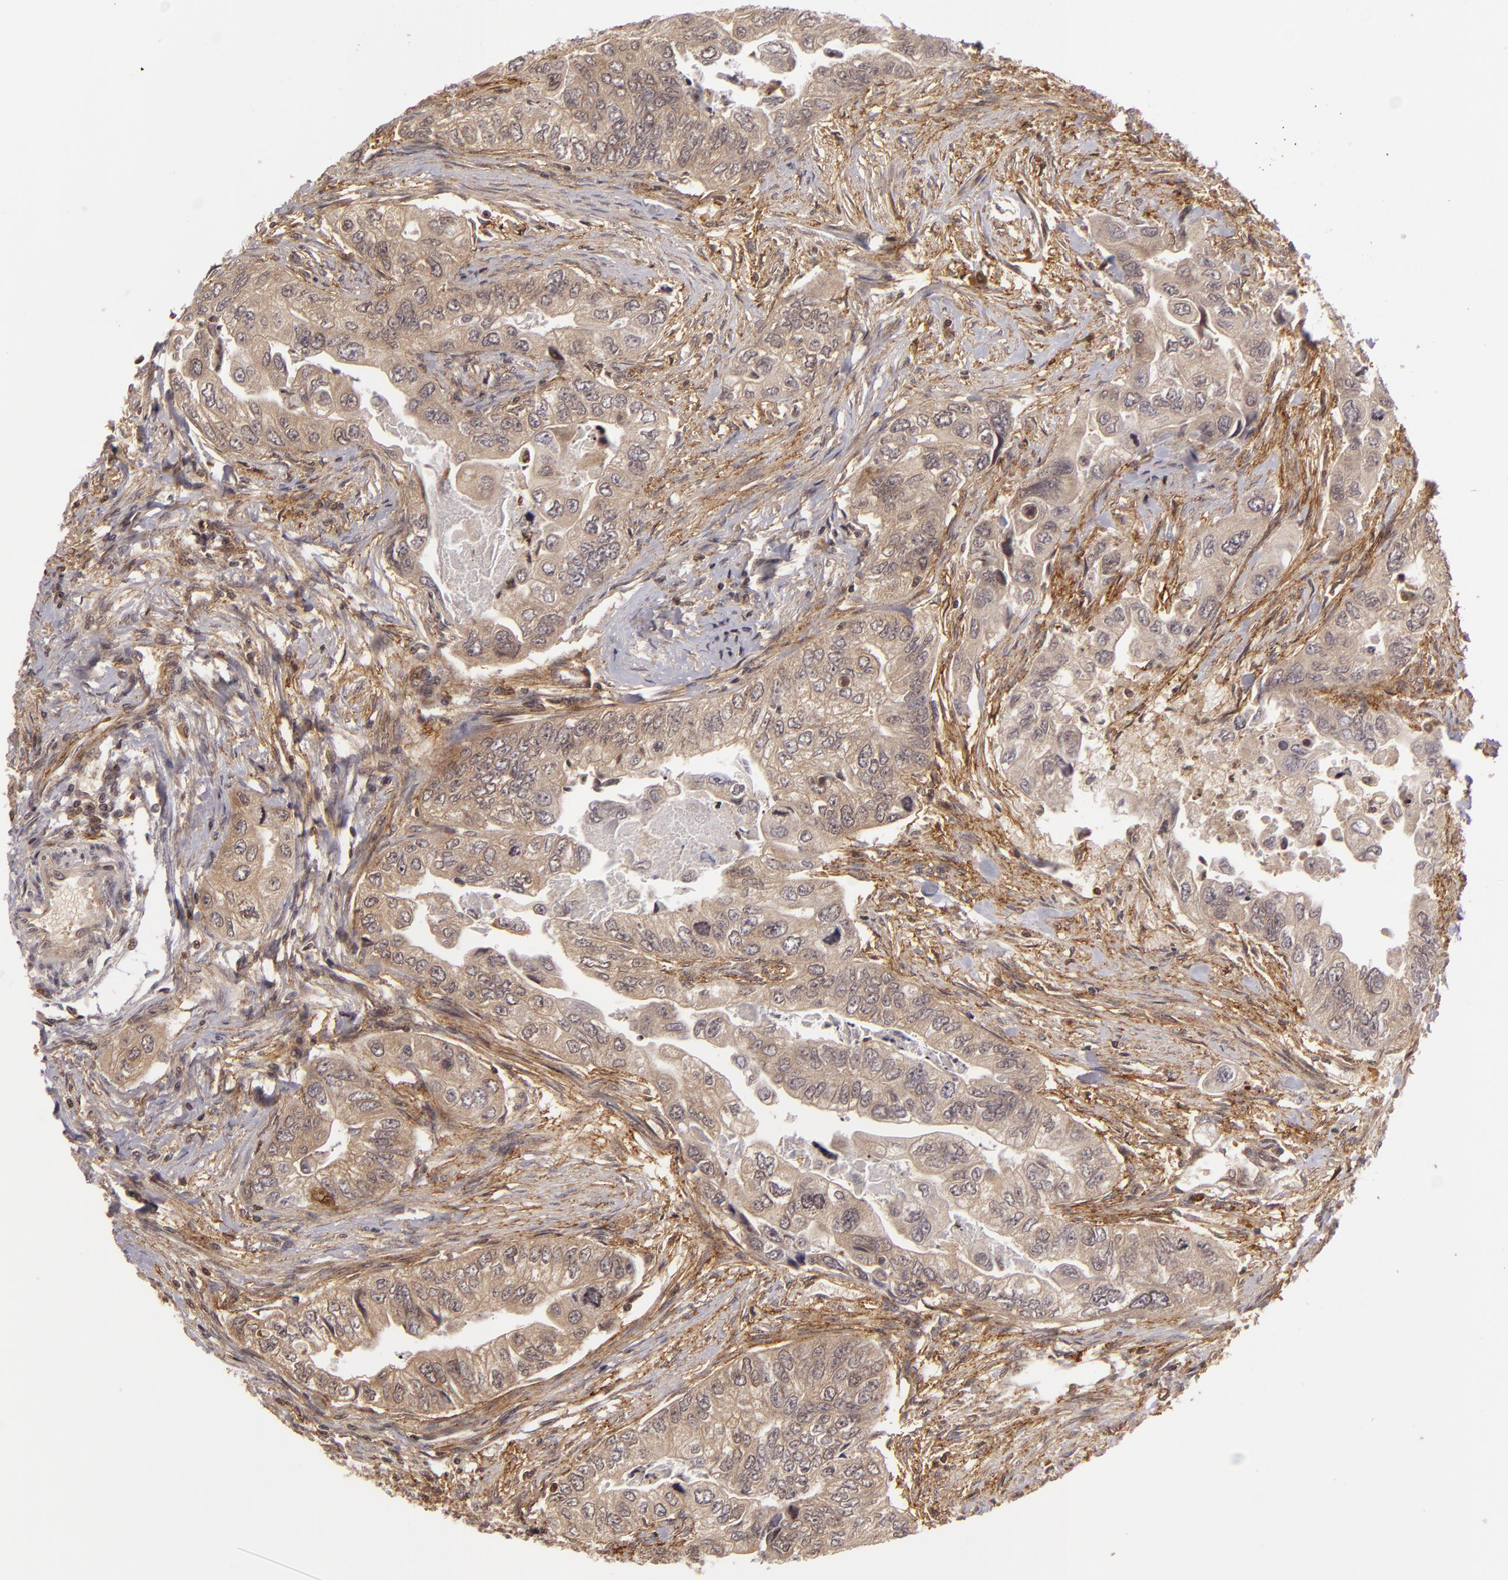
{"staining": {"intensity": "moderate", "quantity": ">75%", "location": "cytoplasmic/membranous"}, "tissue": "colorectal cancer", "cell_type": "Tumor cells", "image_type": "cancer", "snomed": [{"axis": "morphology", "description": "Adenocarcinoma, NOS"}, {"axis": "topography", "description": "Colon"}], "caption": "High-magnification brightfield microscopy of colorectal cancer stained with DAB (3,3'-diaminobenzidine) (brown) and counterstained with hematoxylin (blue). tumor cells exhibit moderate cytoplasmic/membranous expression is identified in approximately>75% of cells.", "gene": "ZBTB33", "patient": {"sex": "female", "age": 11}}